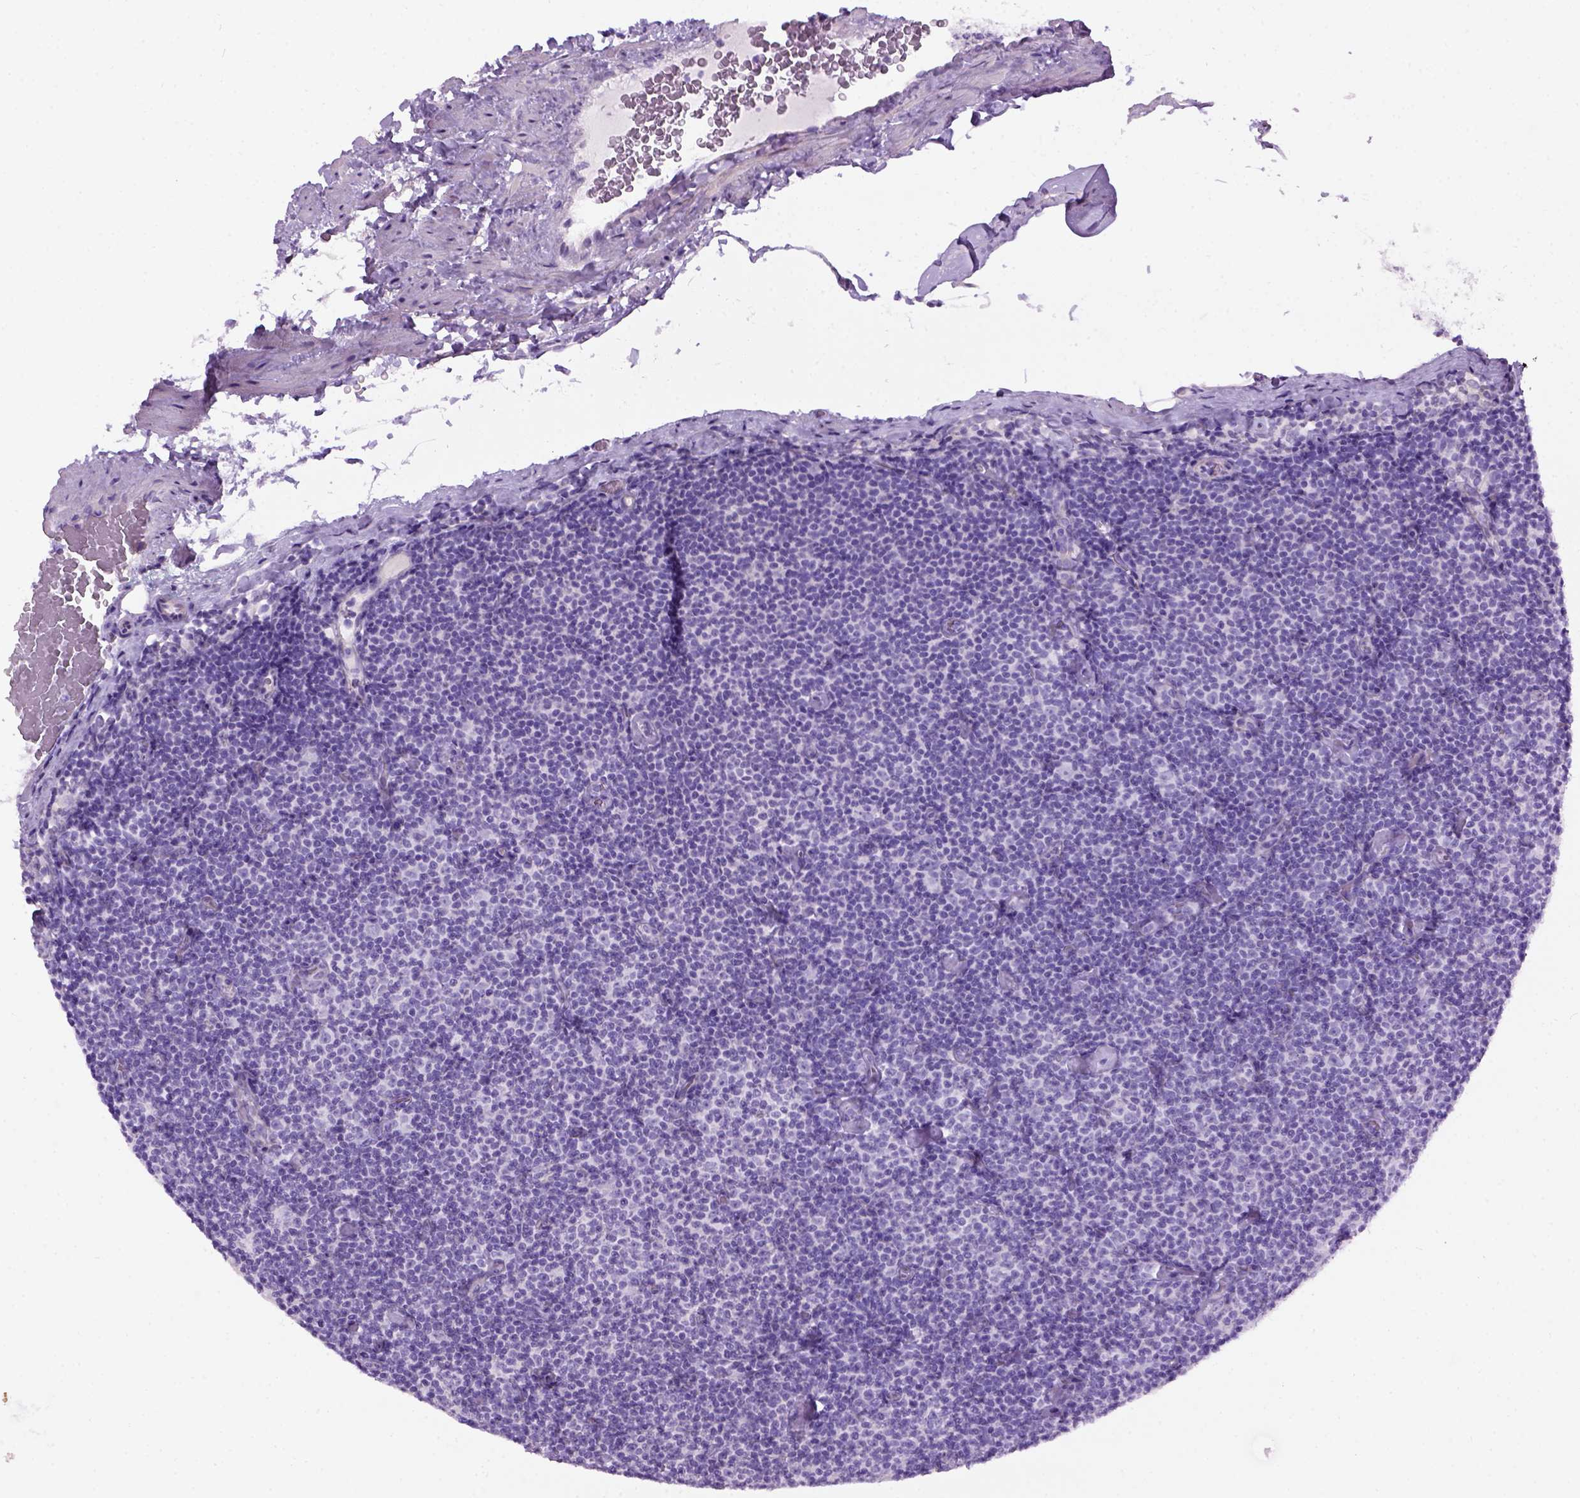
{"staining": {"intensity": "negative", "quantity": "none", "location": "none"}, "tissue": "lymphoma", "cell_type": "Tumor cells", "image_type": "cancer", "snomed": [{"axis": "morphology", "description": "Malignant lymphoma, non-Hodgkin's type, Low grade"}, {"axis": "topography", "description": "Lymph node"}], "caption": "High magnification brightfield microscopy of lymphoma stained with DAB (brown) and counterstained with hematoxylin (blue): tumor cells show no significant staining. (DAB immunohistochemistry (IHC) visualized using brightfield microscopy, high magnification).", "gene": "GABRB2", "patient": {"sex": "male", "age": 81}}